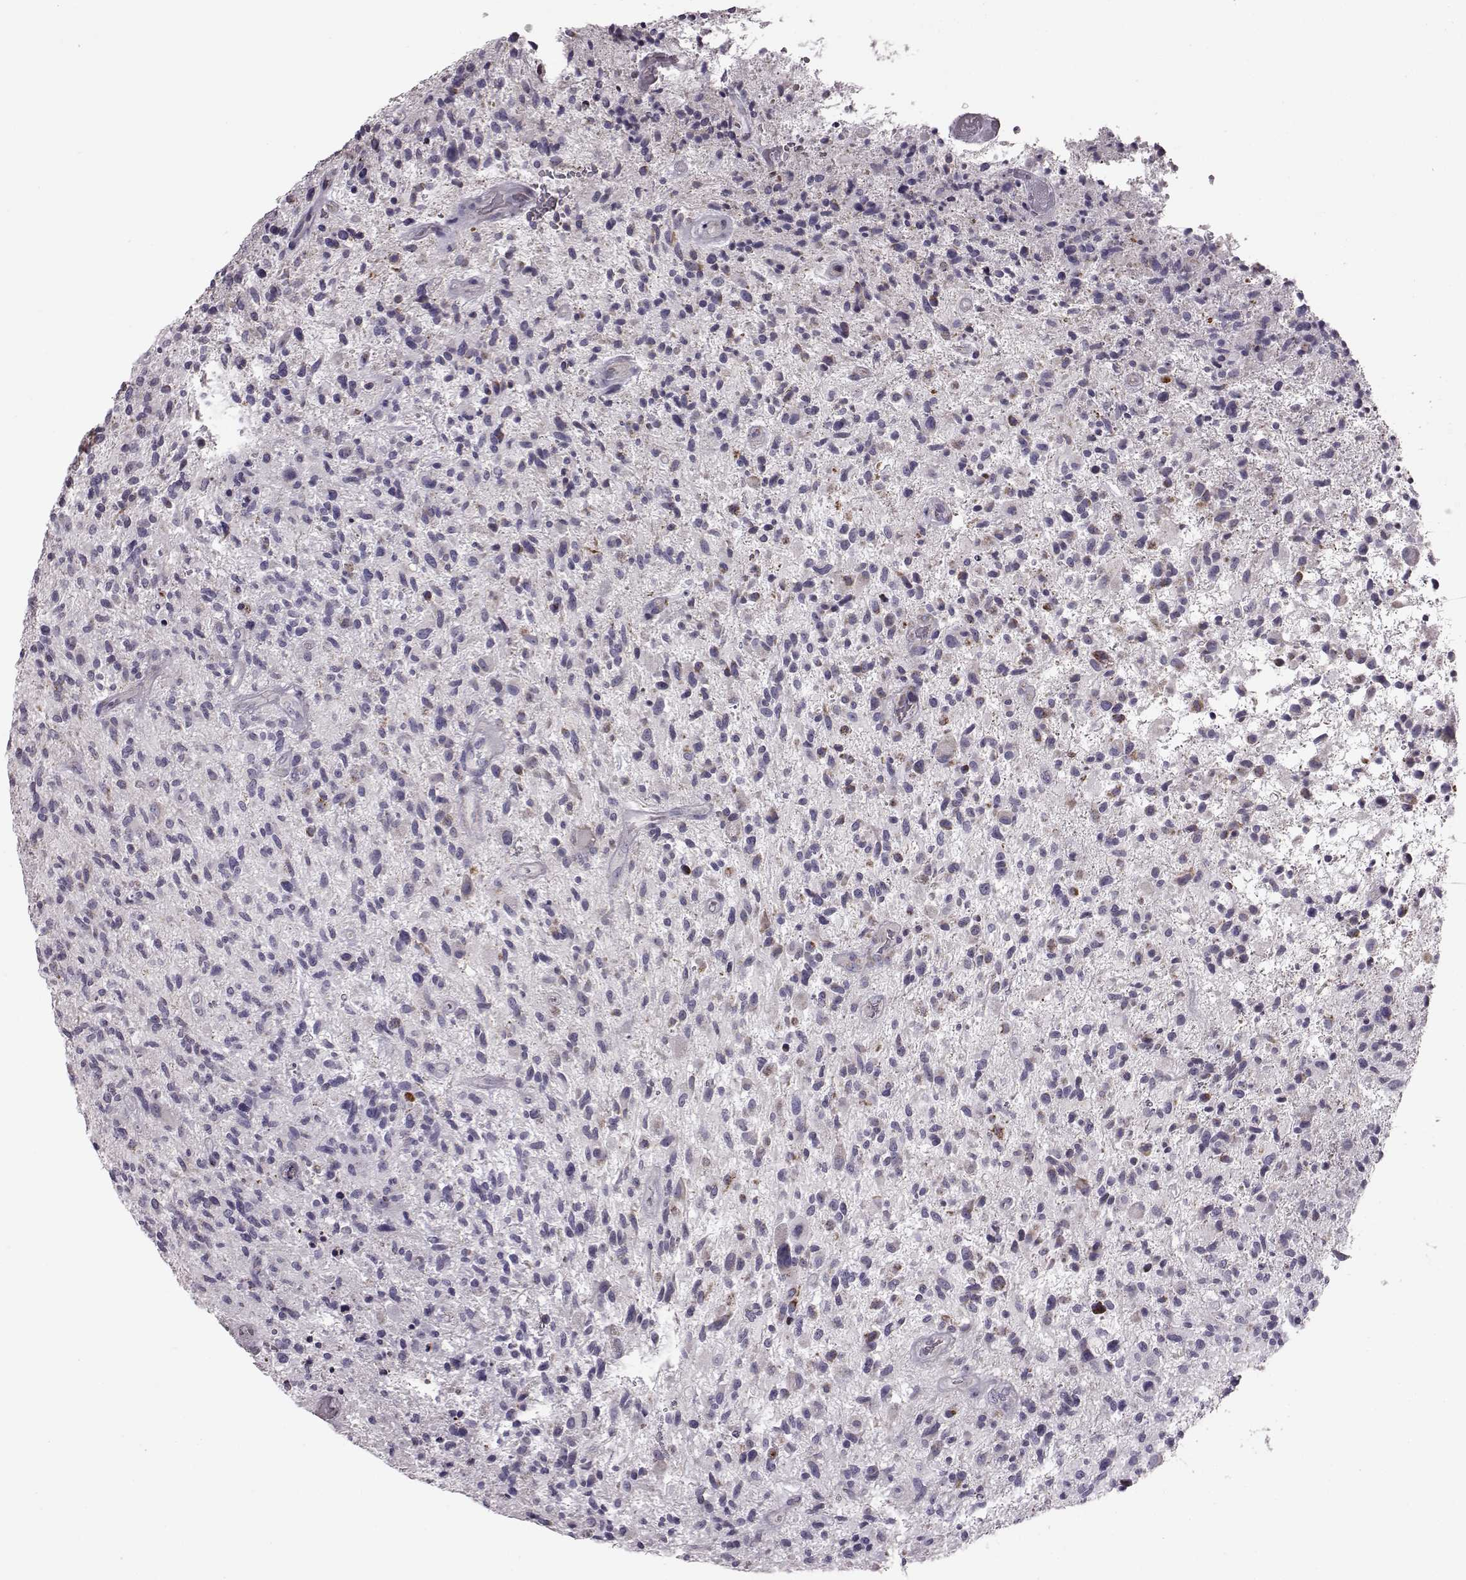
{"staining": {"intensity": "negative", "quantity": "none", "location": "none"}, "tissue": "glioma", "cell_type": "Tumor cells", "image_type": "cancer", "snomed": [{"axis": "morphology", "description": "Glioma, malignant, High grade"}, {"axis": "topography", "description": "Brain"}], "caption": "This is a photomicrograph of IHC staining of glioma, which shows no positivity in tumor cells.", "gene": "ATP5MF", "patient": {"sex": "male", "age": 47}}